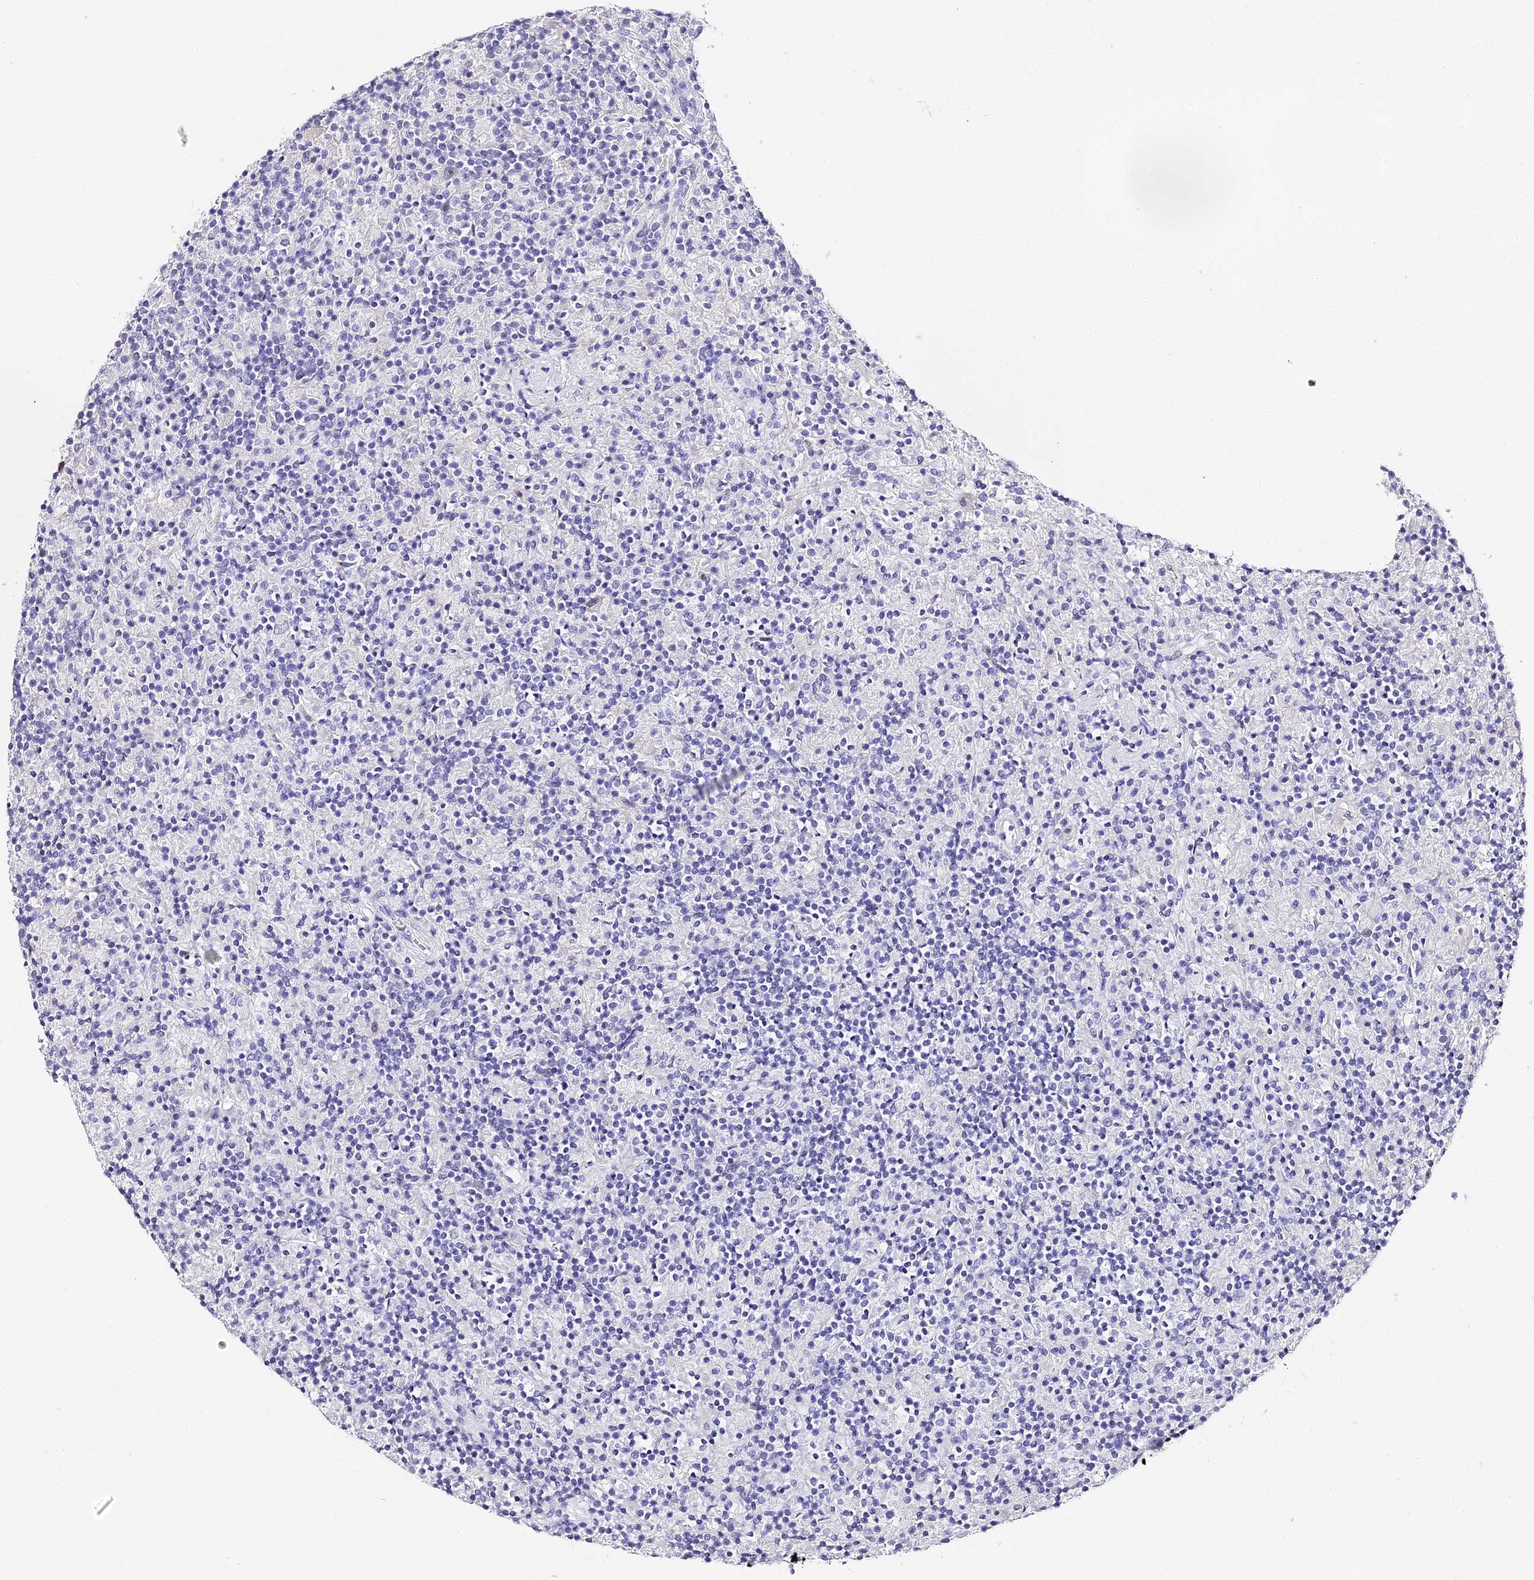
{"staining": {"intensity": "negative", "quantity": "none", "location": "none"}, "tissue": "lymphoma", "cell_type": "Tumor cells", "image_type": "cancer", "snomed": [{"axis": "morphology", "description": "Hodgkin's disease, NOS"}, {"axis": "topography", "description": "Lymph node"}], "caption": "Tumor cells show no significant staining in Hodgkin's disease.", "gene": "ABHD14A-ACY1", "patient": {"sex": "male", "age": 70}}